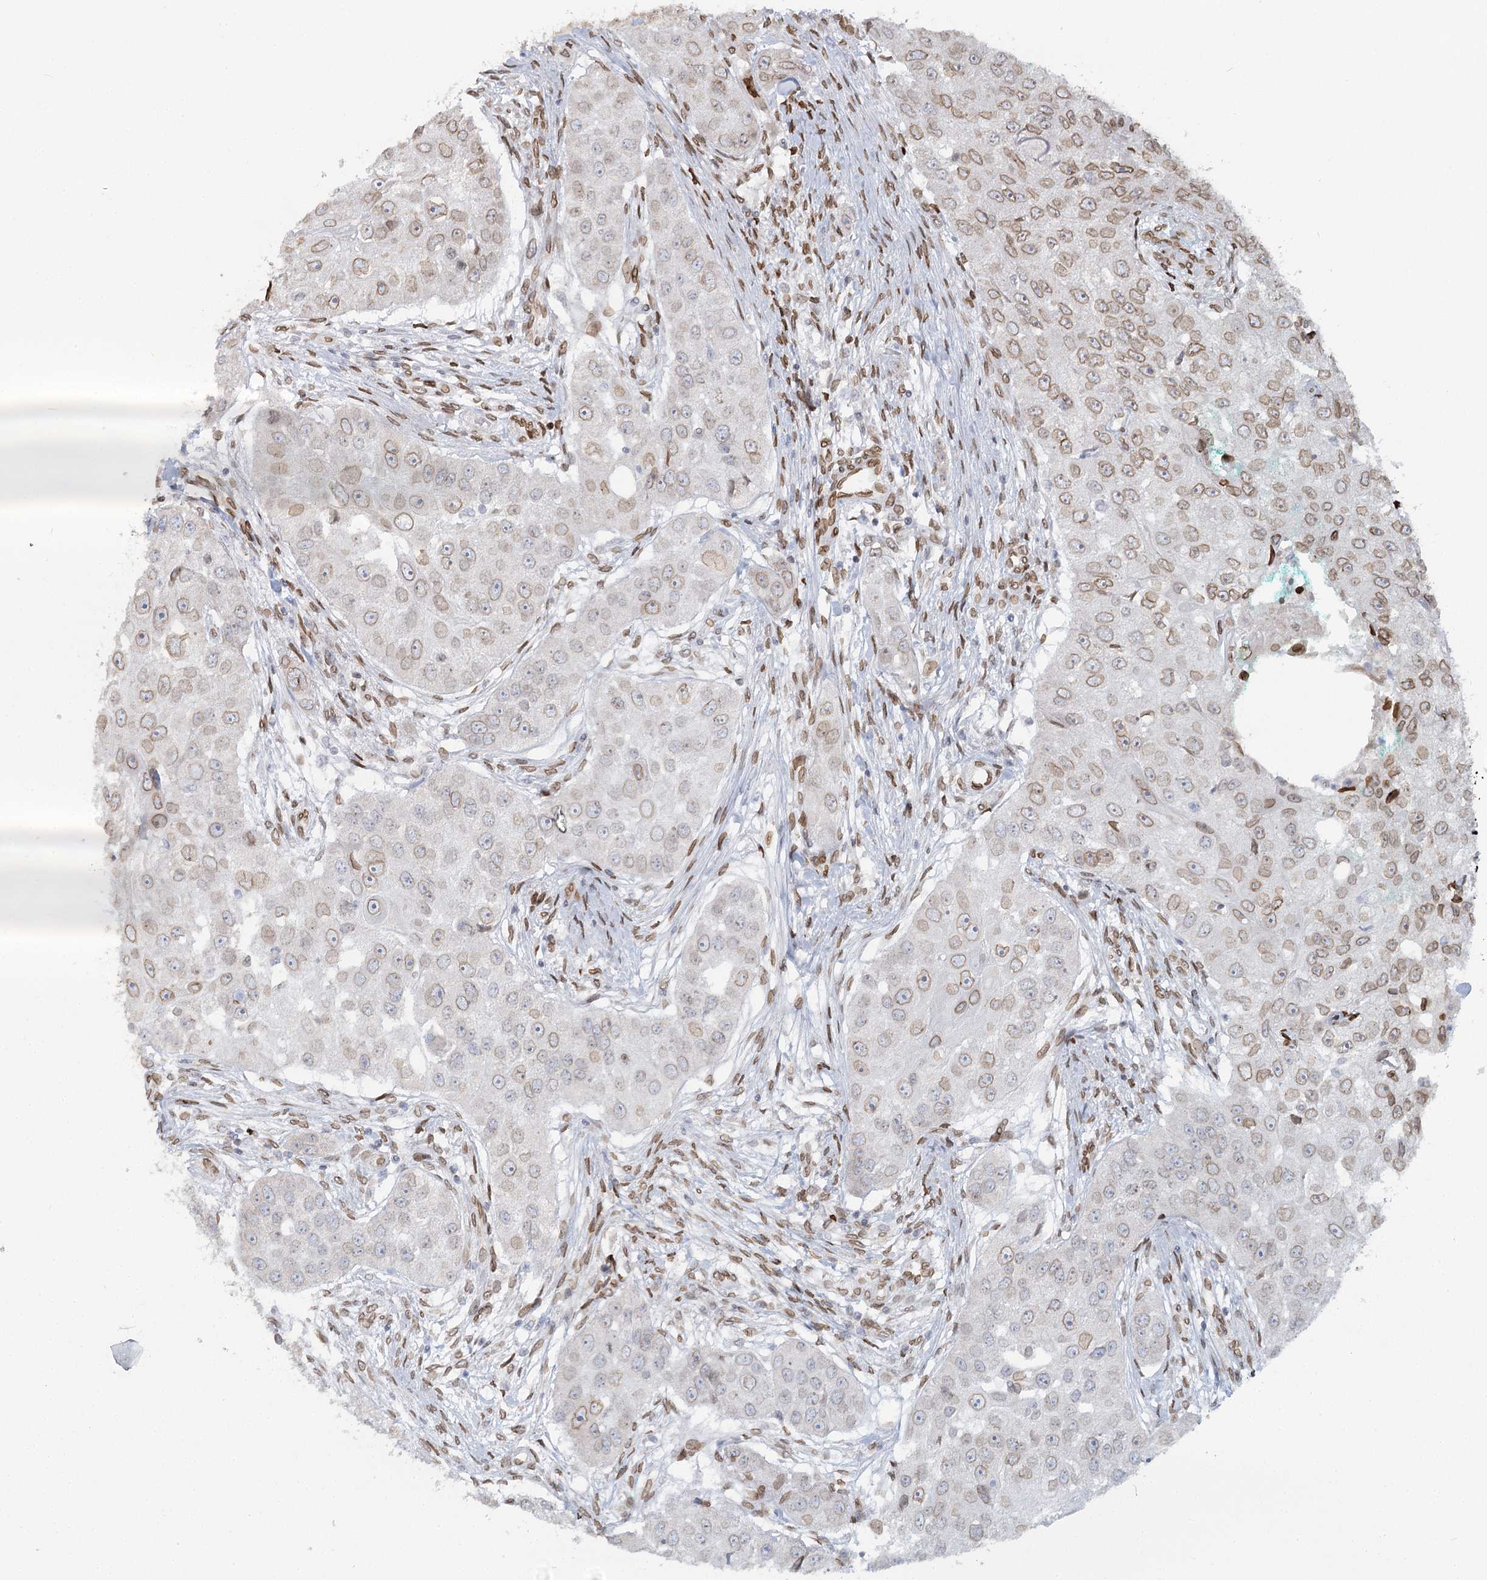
{"staining": {"intensity": "moderate", "quantity": "25%-75%", "location": "cytoplasmic/membranous,nuclear"}, "tissue": "head and neck cancer", "cell_type": "Tumor cells", "image_type": "cancer", "snomed": [{"axis": "morphology", "description": "Normal tissue, NOS"}, {"axis": "morphology", "description": "Squamous cell carcinoma, NOS"}, {"axis": "topography", "description": "Skeletal muscle"}, {"axis": "topography", "description": "Head-Neck"}], "caption": "The micrograph displays immunohistochemical staining of head and neck cancer. There is moderate cytoplasmic/membranous and nuclear expression is appreciated in about 25%-75% of tumor cells.", "gene": "VWA5A", "patient": {"sex": "male", "age": 51}}